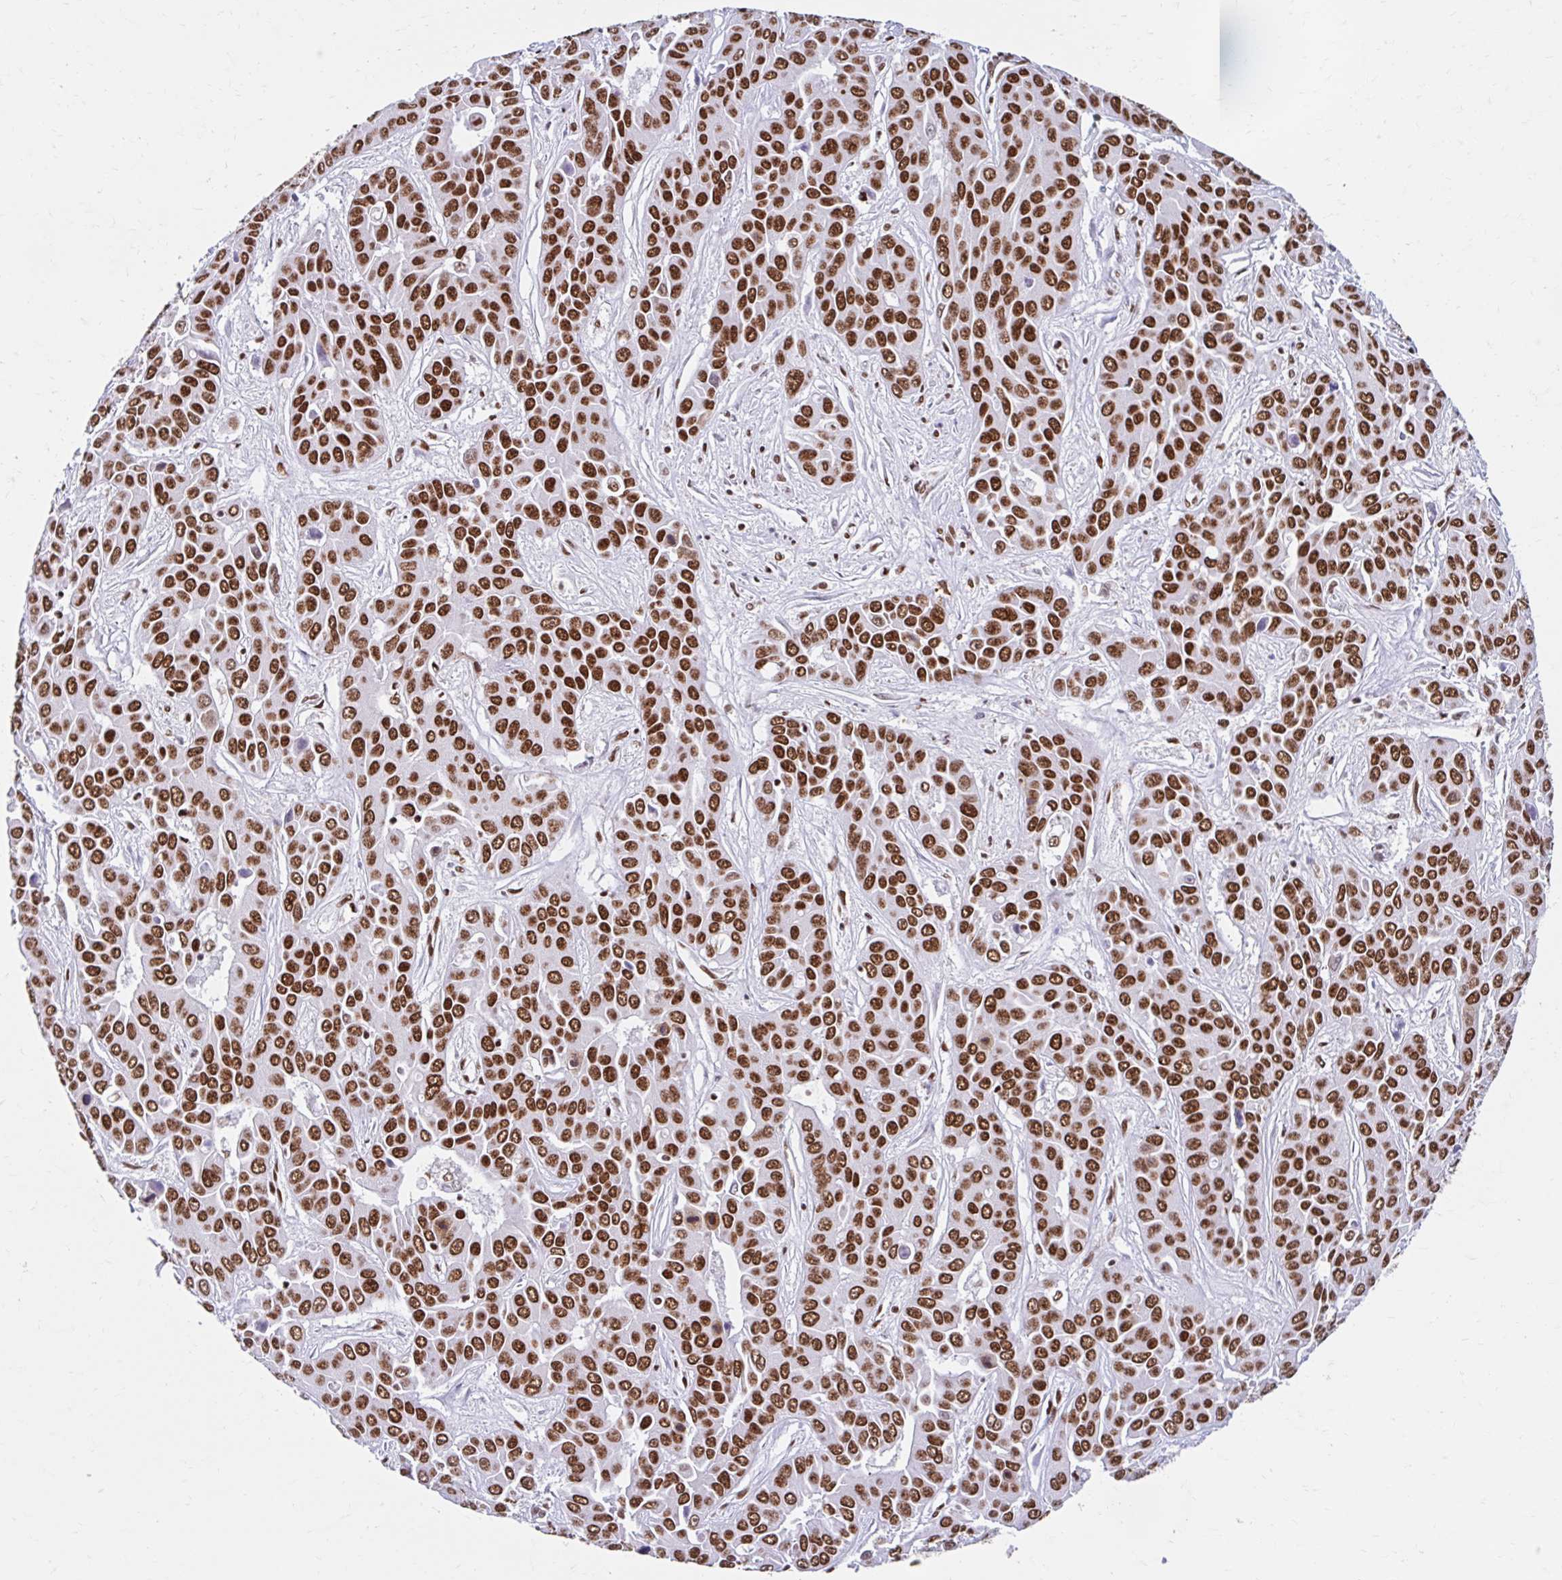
{"staining": {"intensity": "strong", "quantity": ">75%", "location": "nuclear"}, "tissue": "liver cancer", "cell_type": "Tumor cells", "image_type": "cancer", "snomed": [{"axis": "morphology", "description": "Cholangiocarcinoma"}, {"axis": "topography", "description": "Liver"}], "caption": "Cholangiocarcinoma (liver) stained with immunohistochemistry (IHC) reveals strong nuclear positivity in about >75% of tumor cells.", "gene": "KHDRBS1", "patient": {"sex": "female", "age": 52}}